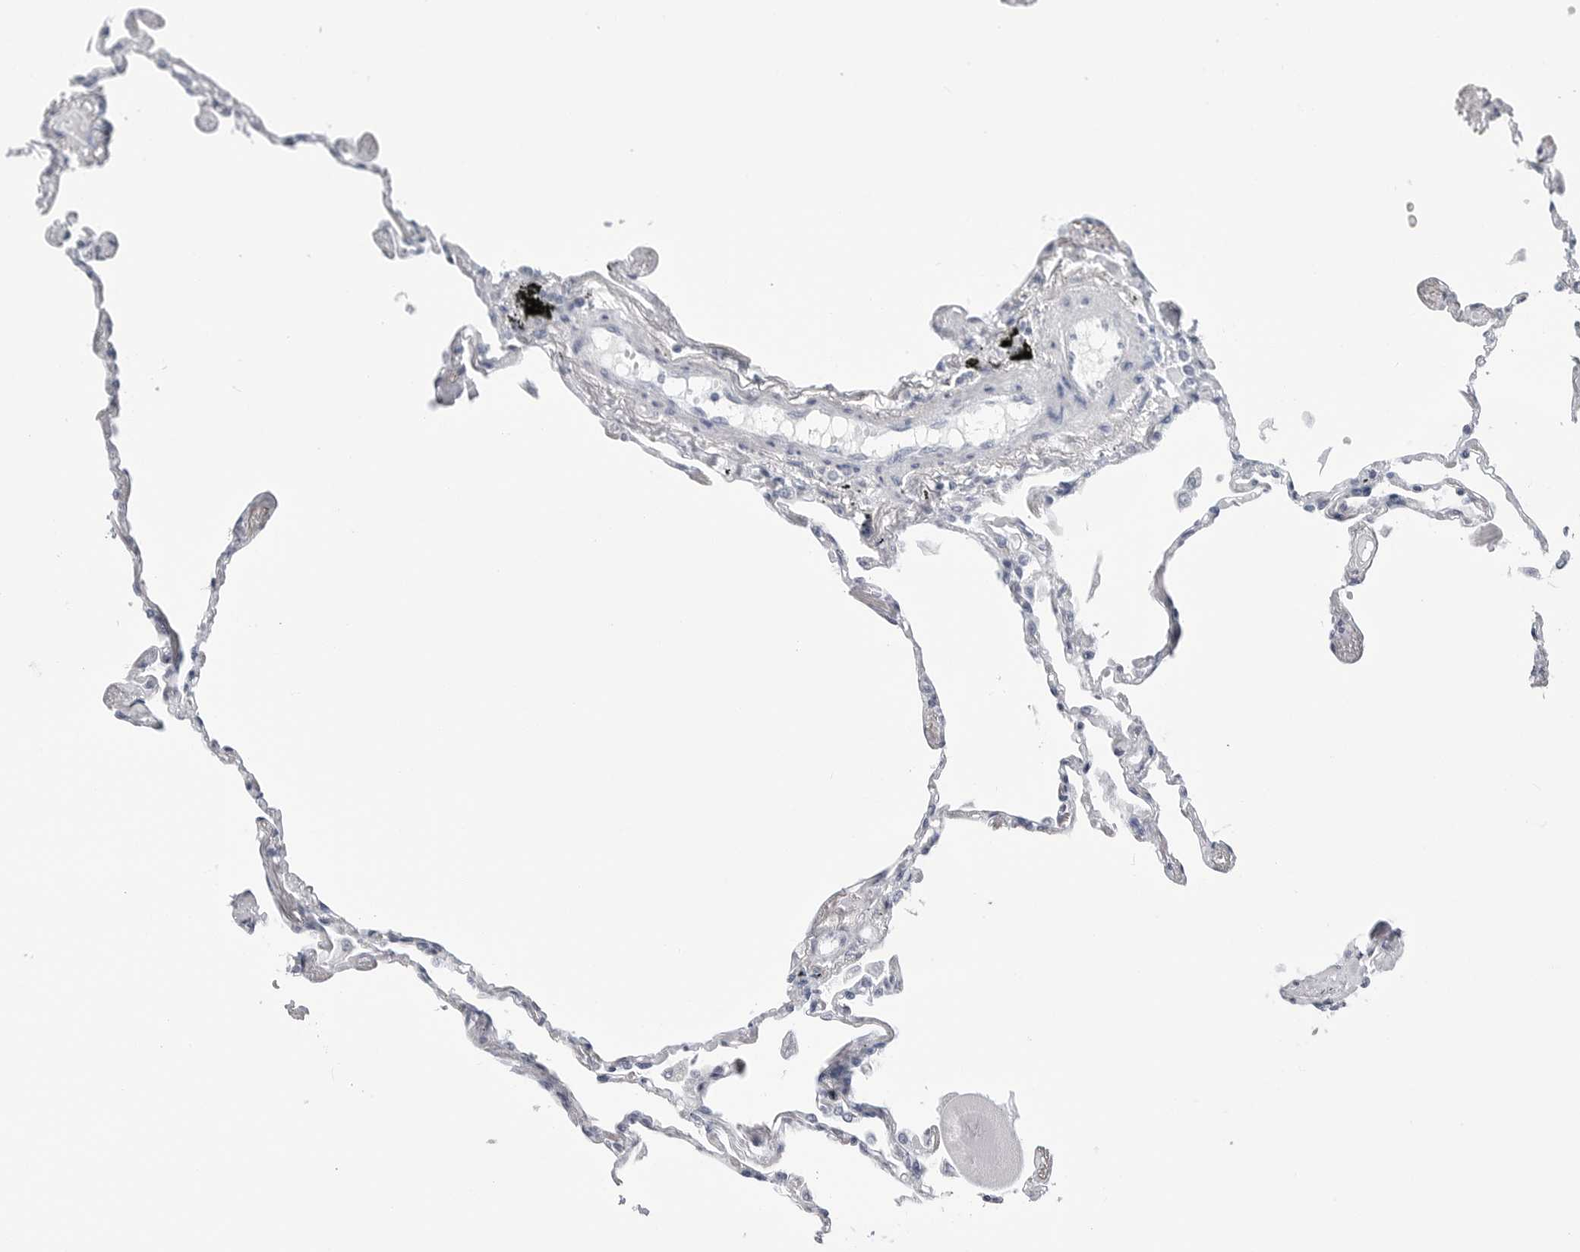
{"staining": {"intensity": "negative", "quantity": "none", "location": "none"}, "tissue": "lung", "cell_type": "Alveolar cells", "image_type": "normal", "snomed": [{"axis": "morphology", "description": "Normal tissue, NOS"}, {"axis": "topography", "description": "Lung"}], "caption": "Immunohistochemistry of benign human lung shows no expression in alveolar cells.", "gene": "PGA3", "patient": {"sex": "female", "age": 67}}